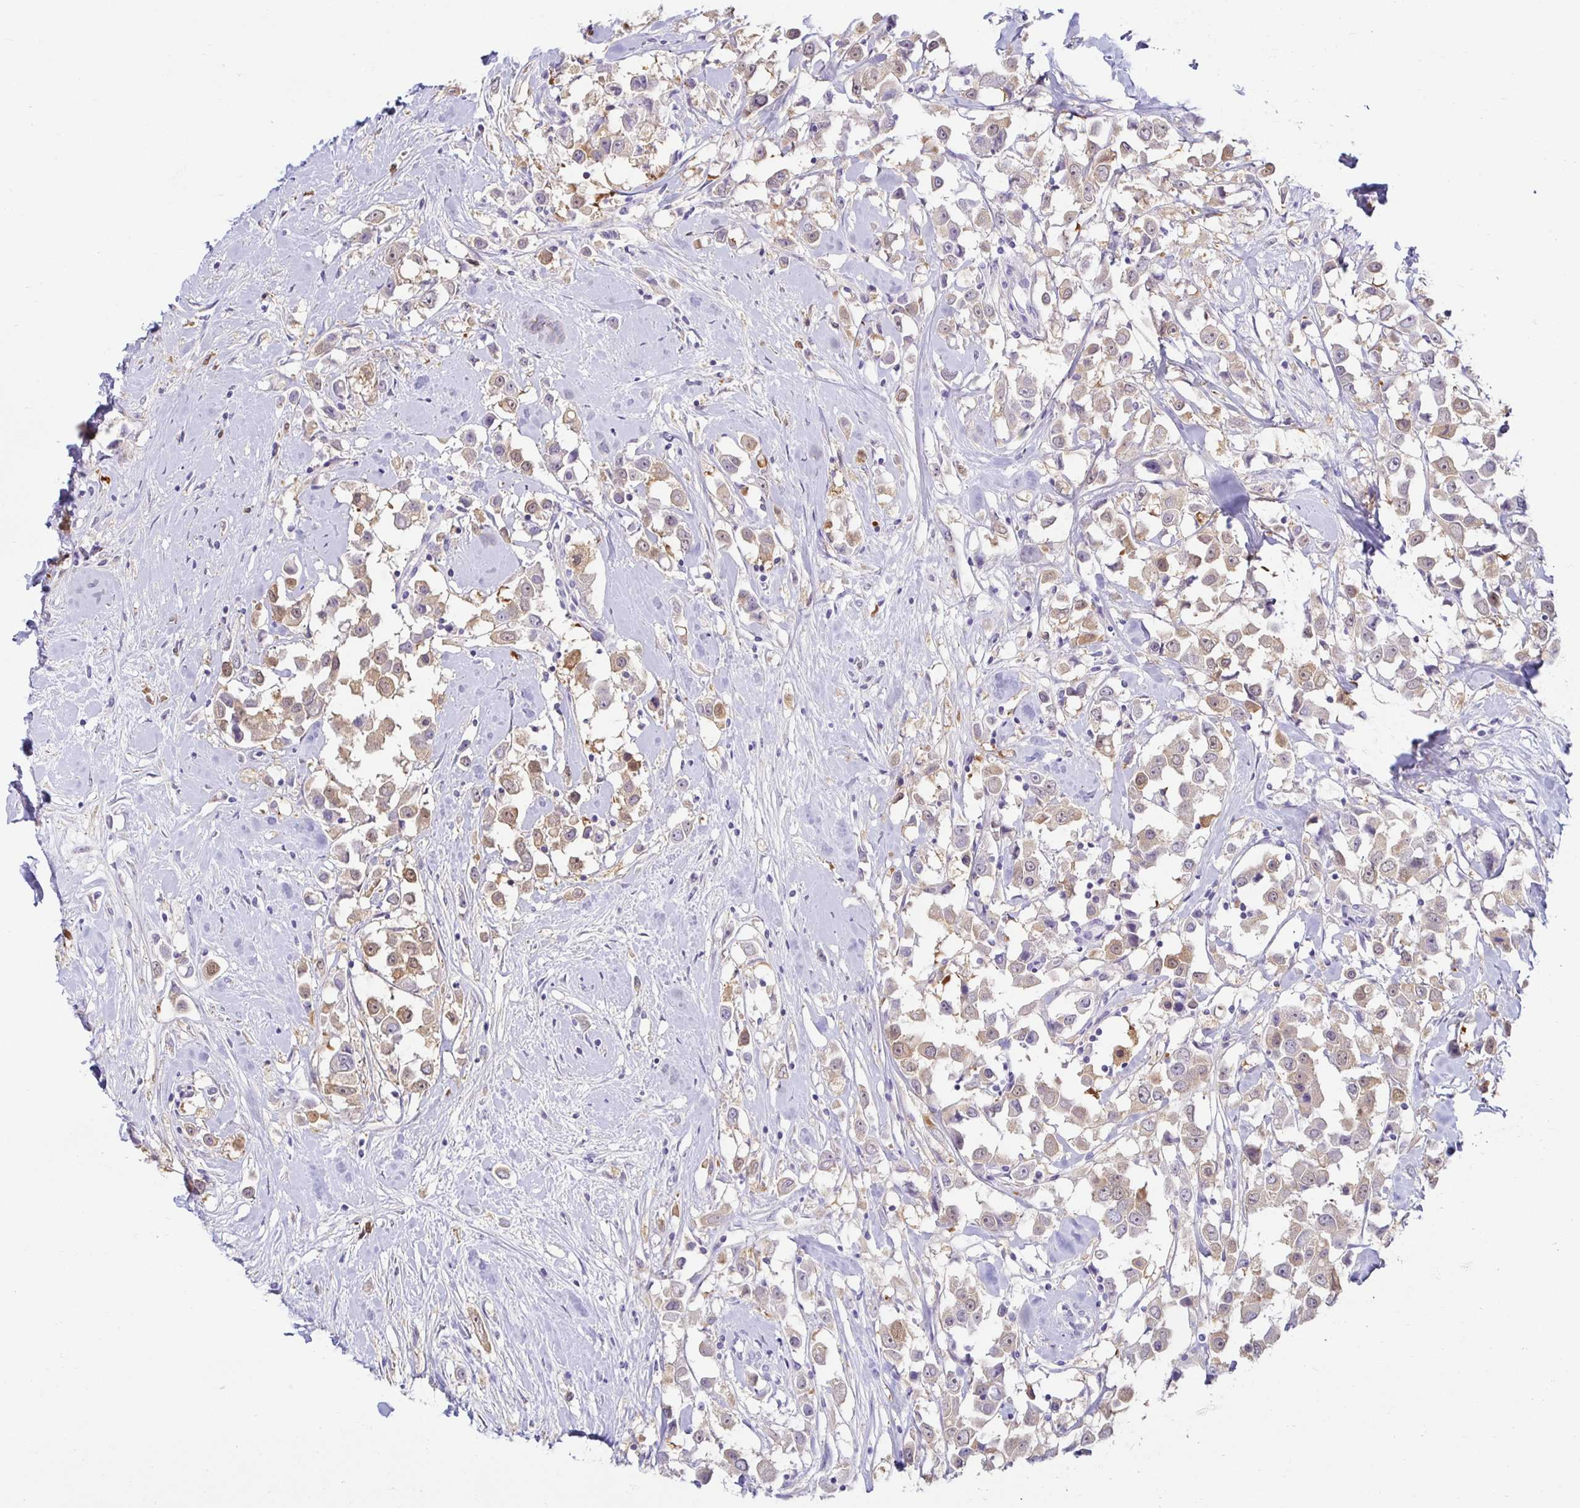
{"staining": {"intensity": "weak", "quantity": ">75%", "location": "cytoplasmic/membranous"}, "tissue": "breast cancer", "cell_type": "Tumor cells", "image_type": "cancer", "snomed": [{"axis": "morphology", "description": "Duct carcinoma"}, {"axis": "topography", "description": "Breast"}], "caption": "Immunohistochemistry (IHC) of human breast intraductal carcinoma displays low levels of weak cytoplasmic/membranous positivity in approximately >75% of tumor cells. (Brightfield microscopy of DAB IHC at high magnification).", "gene": "MON2", "patient": {"sex": "female", "age": 61}}